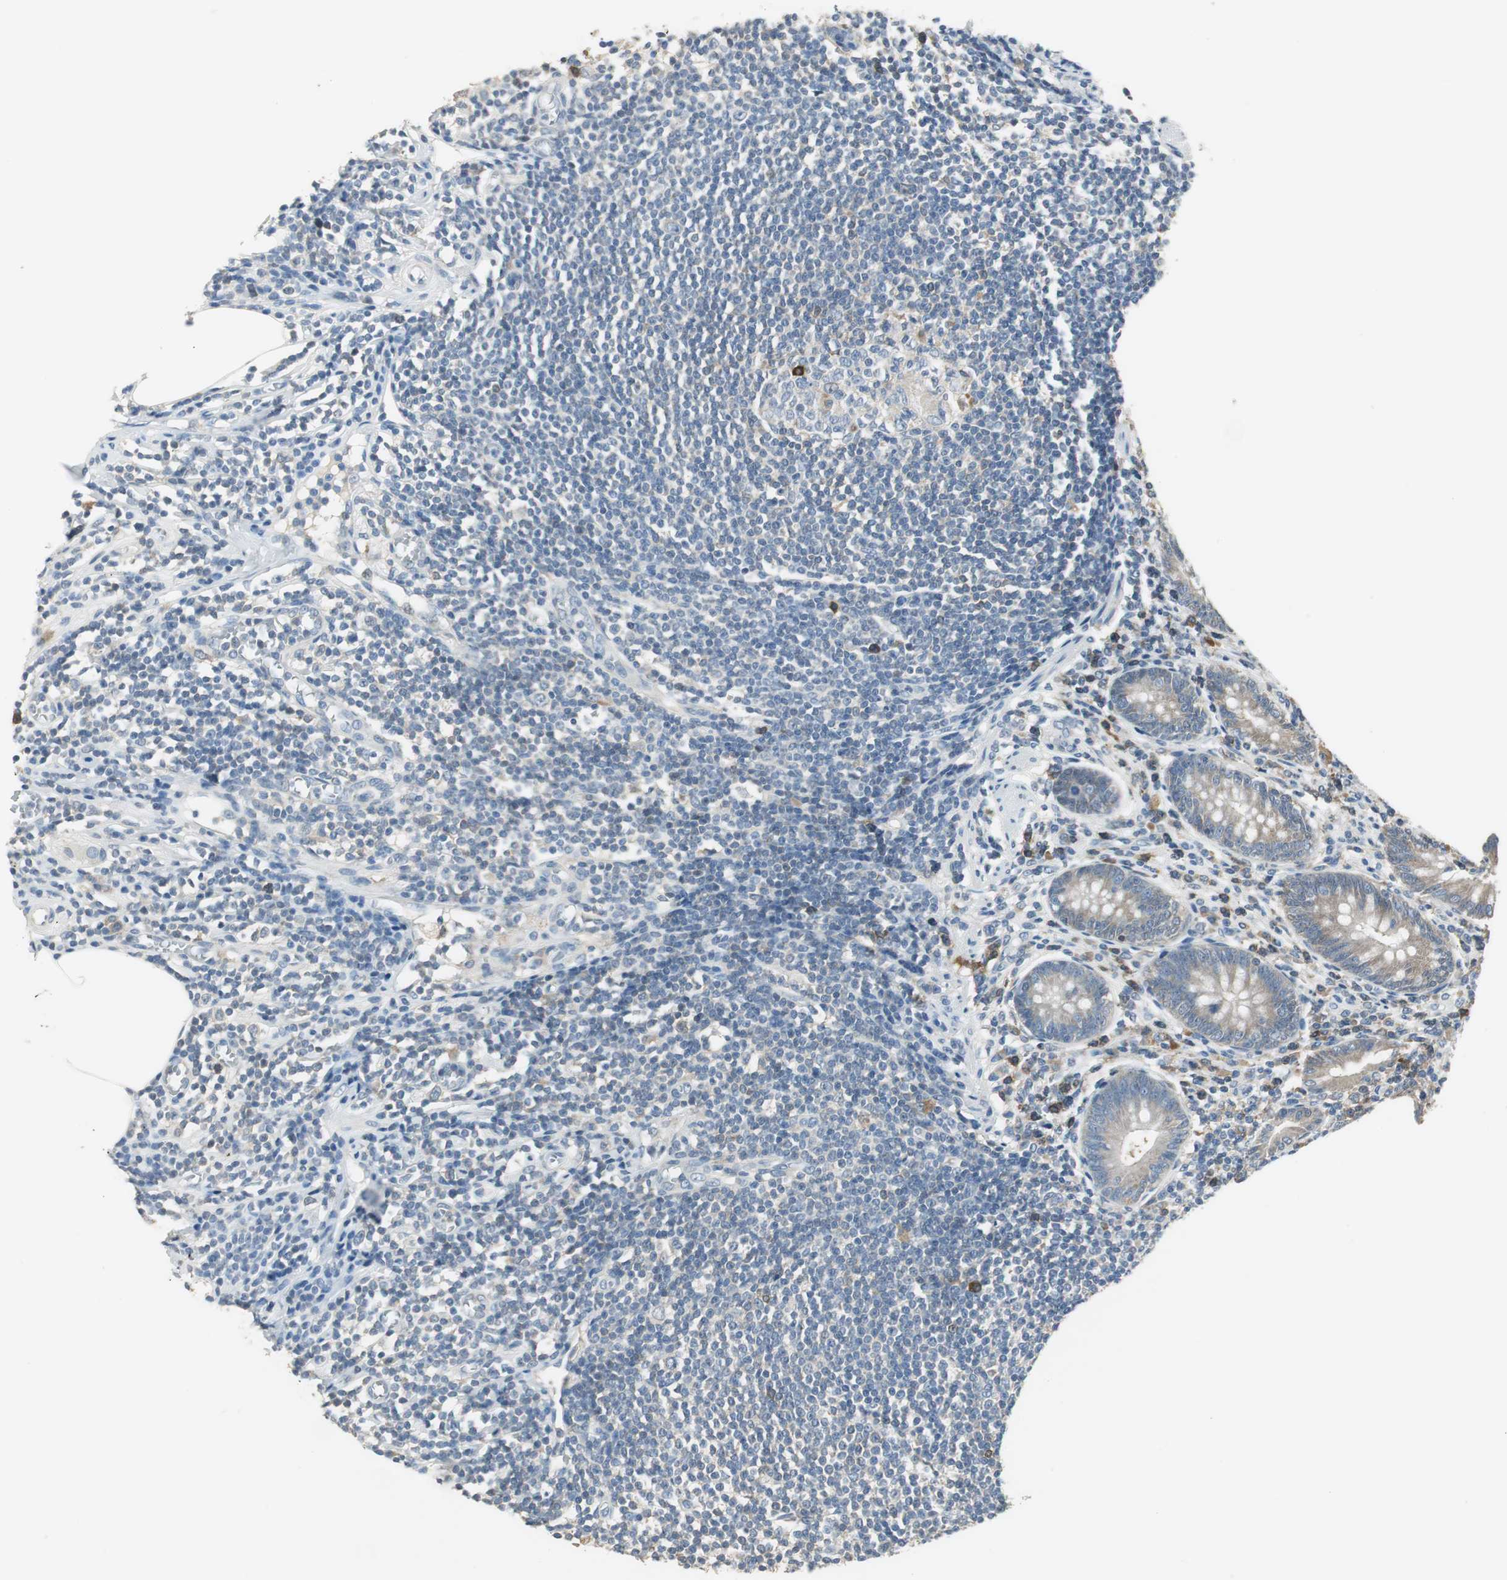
{"staining": {"intensity": "weak", "quantity": ">75%", "location": "cytoplasmic/membranous"}, "tissue": "appendix", "cell_type": "Glandular cells", "image_type": "normal", "snomed": [{"axis": "morphology", "description": "Normal tissue, NOS"}, {"axis": "morphology", "description": "Inflammation, NOS"}, {"axis": "topography", "description": "Appendix"}], "caption": "IHC image of unremarkable appendix stained for a protein (brown), which displays low levels of weak cytoplasmic/membranous expression in approximately >75% of glandular cells.", "gene": "MSTO1", "patient": {"sex": "male", "age": 46}}